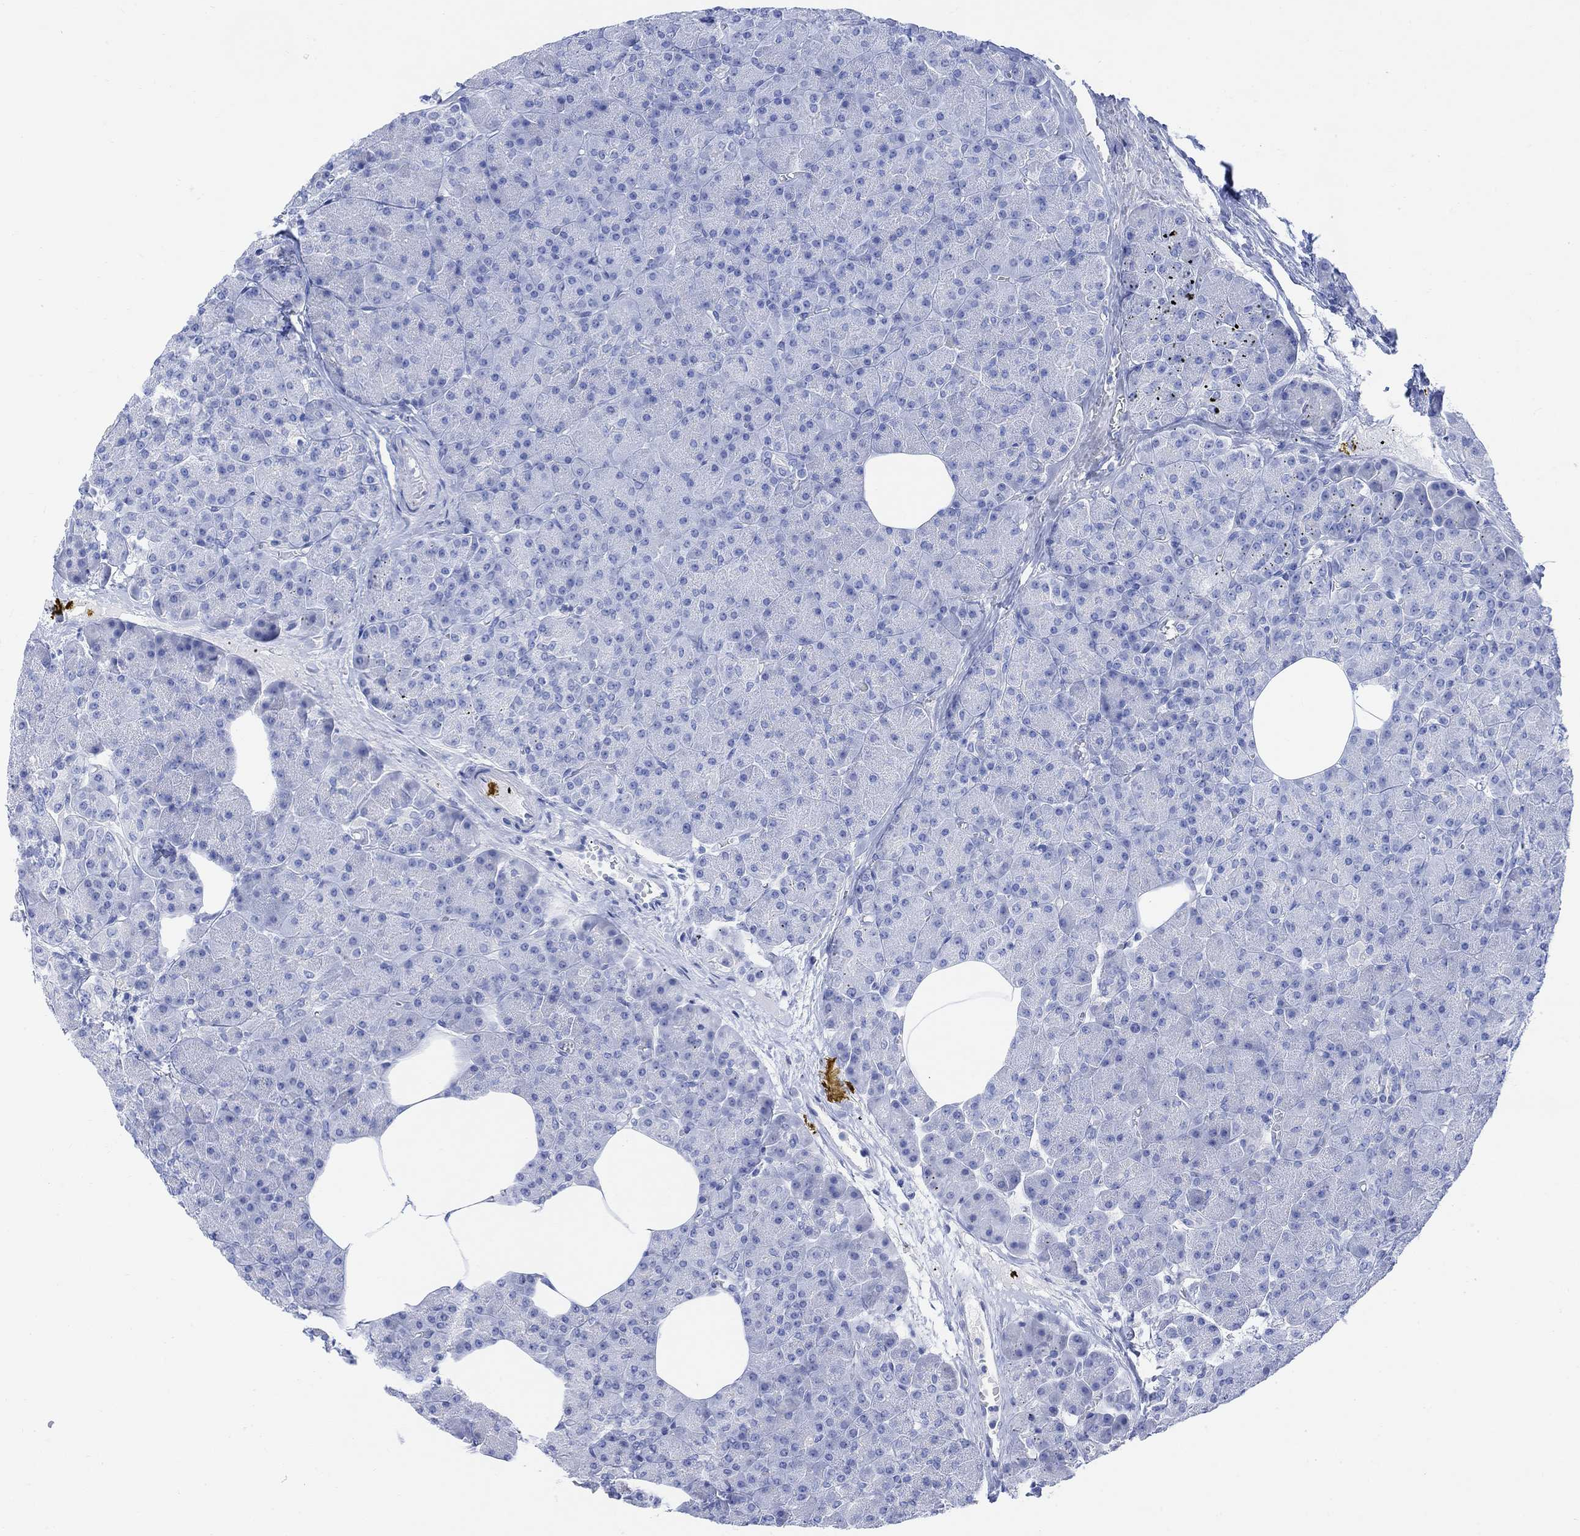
{"staining": {"intensity": "negative", "quantity": "none", "location": "none"}, "tissue": "pancreas", "cell_type": "Exocrine glandular cells", "image_type": "normal", "snomed": [{"axis": "morphology", "description": "Normal tissue, NOS"}, {"axis": "topography", "description": "Pancreas"}], "caption": "Immunohistochemistry of unremarkable pancreas reveals no staining in exocrine glandular cells.", "gene": "GNG13", "patient": {"sex": "female", "age": 45}}